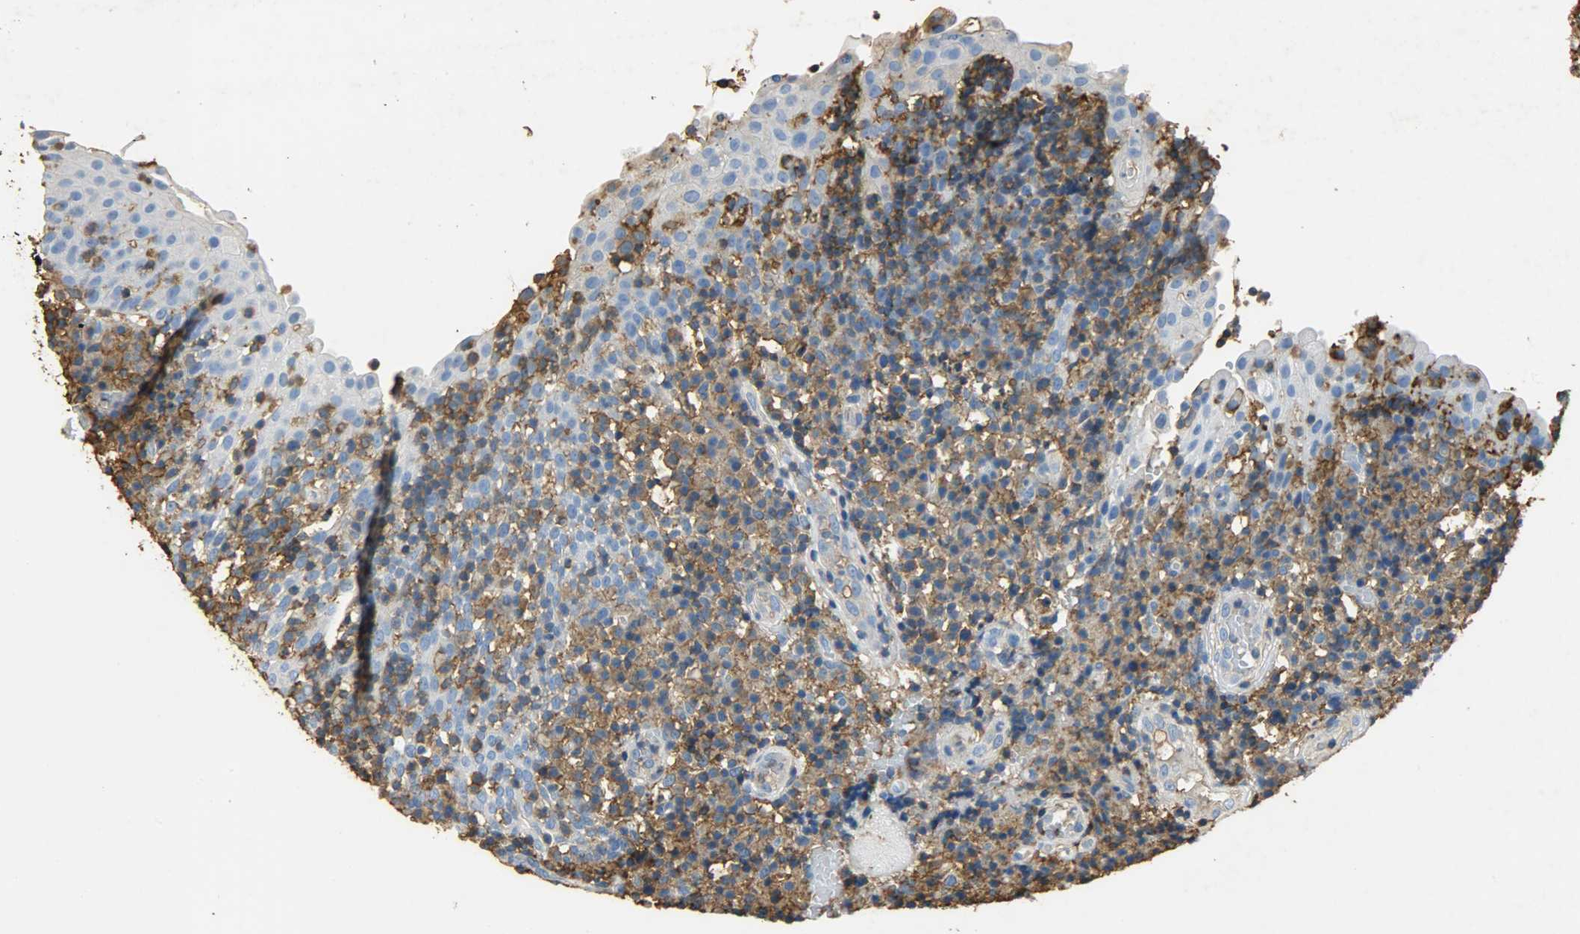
{"staining": {"intensity": "moderate", "quantity": "<25%", "location": "cytoplasmic/membranous"}, "tissue": "tonsil", "cell_type": "Germinal center cells", "image_type": "normal", "snomed": [{"axis": "morphology", "description": "Normal tissue, NOS"}, {"axis": "topography", "description": "Tonsil"}], "caption": "Immunohistochemical staining of benign tonsil displays moderate cytoplasmic/membranous protein positivity in approximately <25% of germinal center cells.", "gene": "ANXA6", "patient": {"sex": "female", "age": 40}}